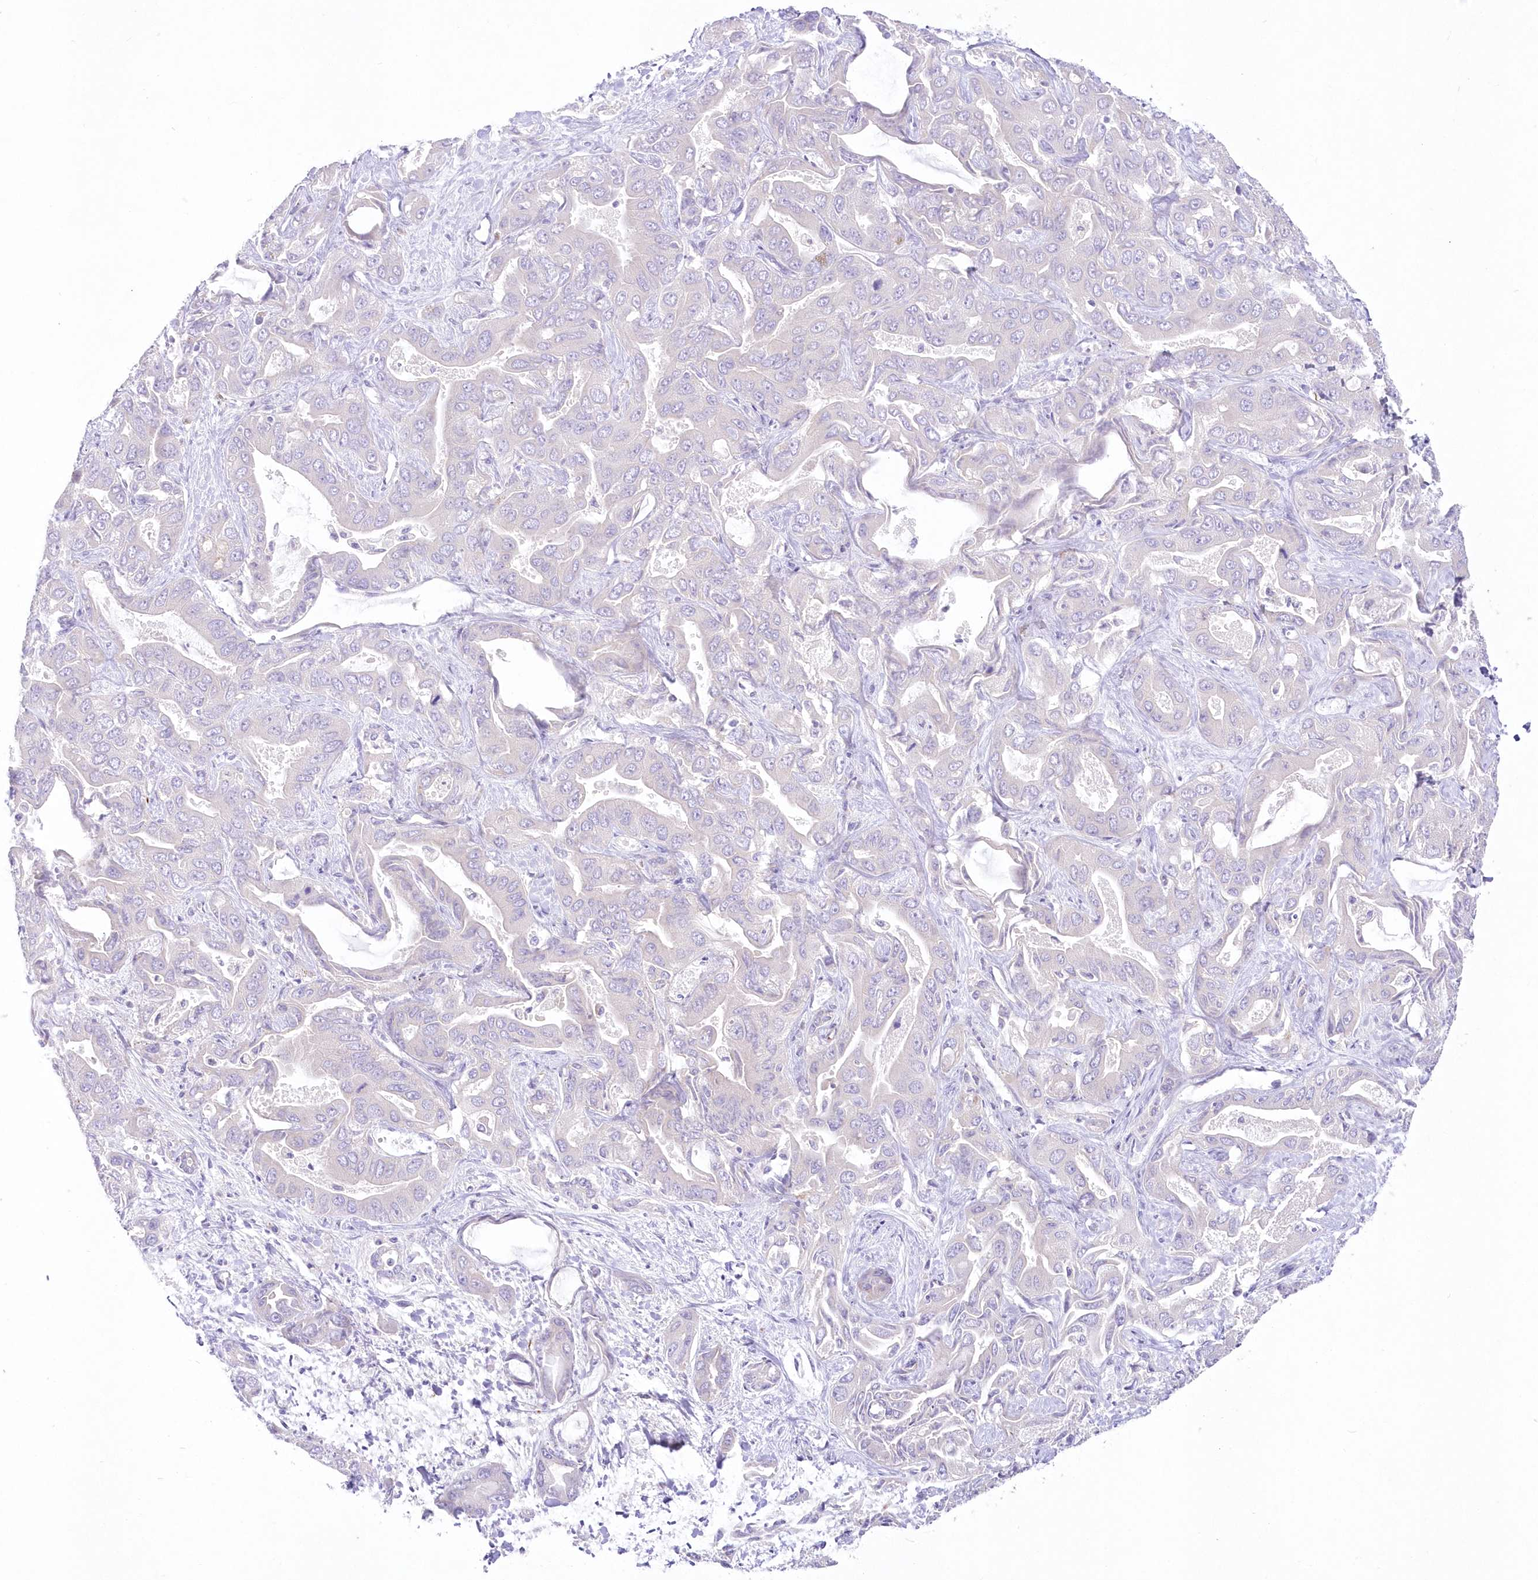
{"staining": {"intensity": "negative", "quantity": "none", "location": "none"}, "tissue": "liver cancer", "cell_type": "Tumor cells", "image_type": "cancer", "snomed": [{"axis": "morphology", "description": "Cholangiocarcinoma"}, {"axis": "topography", "description": "Liver"}], "caption": "Liver cancer was stained to show a protein in brown. There is no significant positivity in tumor cells. (DAB immunohistochemistry (IHC) visualized using brightfield microscopy, high magnification).", "gene": "ZNF843", "patient": {"sex": "female", "age": 52}}